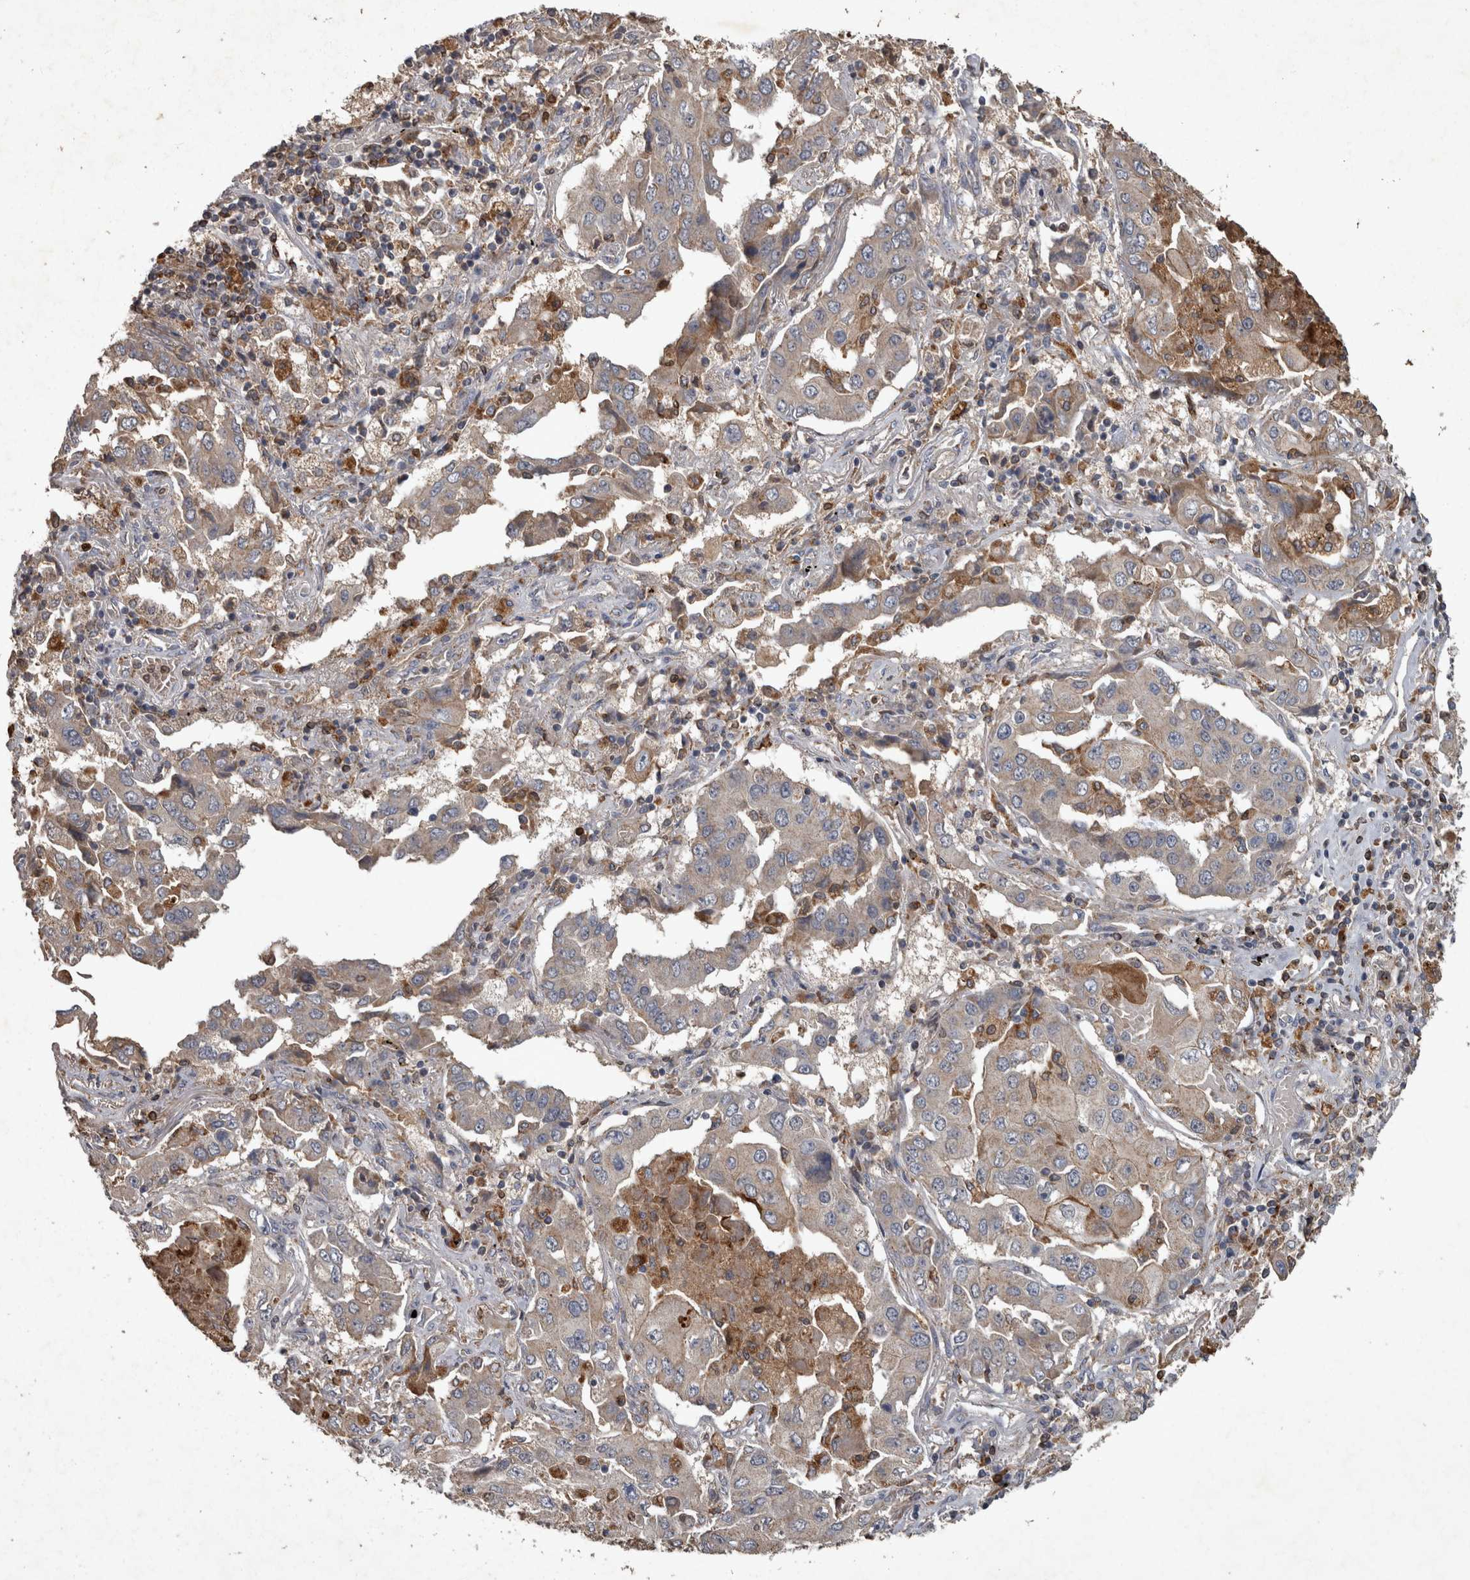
{"staining": {"intensity": "weak", "quantity": "25%-75%", "location": "cytoplasmic/membranous"}, "tissue": "lung cancer", "cell_type": "Tumor cells", "image_type": "cancer", "snomed": [{"axis": "morphology", "description": "Adenocarcinoma, NOS"}, {"axis": "topography", "description": "Lung"}], "caption": "This image displays adenocarcinoma (lung) stained with IHC to label a protein in brown. The cytoplasmic/membranous of tumor cells show weak positivity for the protein. Nuclei are counter-stained blue.", "gene": "PPP1R3C", "patient": {"sex": "female", "age": 65}}